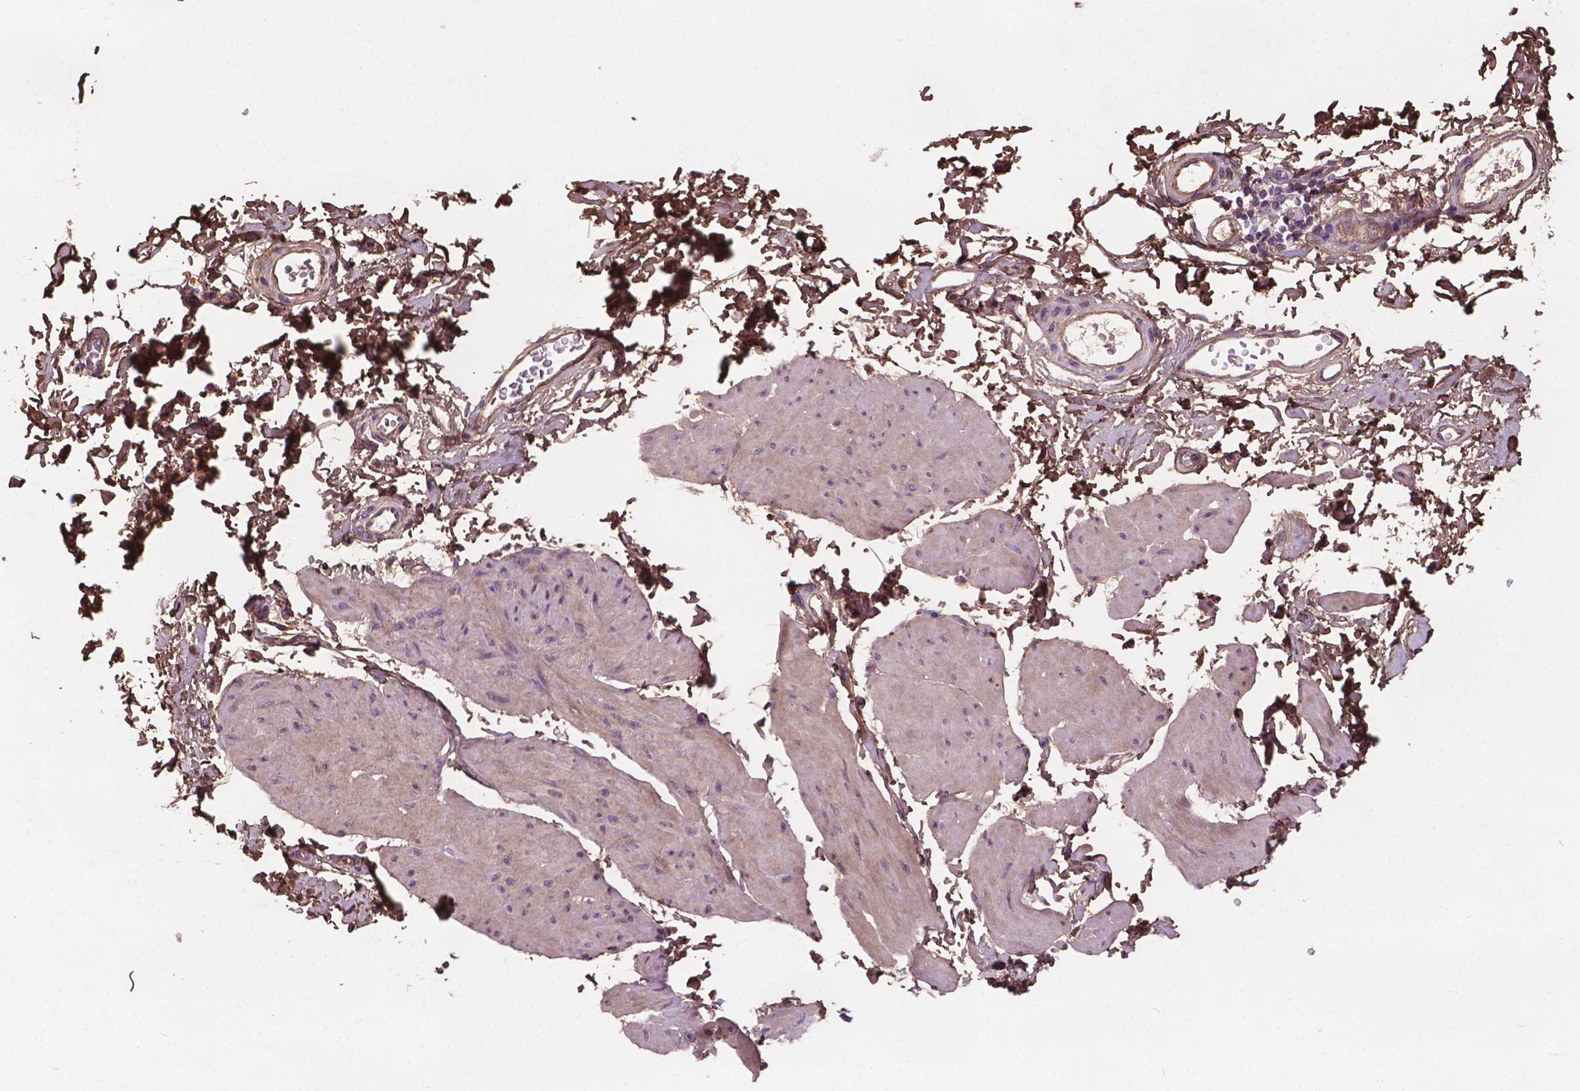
{"staining": {"intensity": "weak", "quantity": ">75%", "location": "cytoplasmic/membranous"}, "tissue": "smooth muscle", "cell_type": "Smooth muscle cells", "image_type": "normal", "snomed": [{"axis": "morphology", "description": "Normal tissue, NOS"}, {"axis": "topography", "description": "Adipose tissue"}, {"axis": "topography", "description": "Smooth muscle"}, {"axis": "topography", "description": "Peripheral nerve tissue"}], "caption": "A brown stain labels weak cytoplasmic/membranous expression of a protein in smooth muscle cells of normal human smooth muscle. (IHC, brightfield microscopy, high magnification).", "gene": "GJA9", "patient": {"sex": "male", "age": 83}}